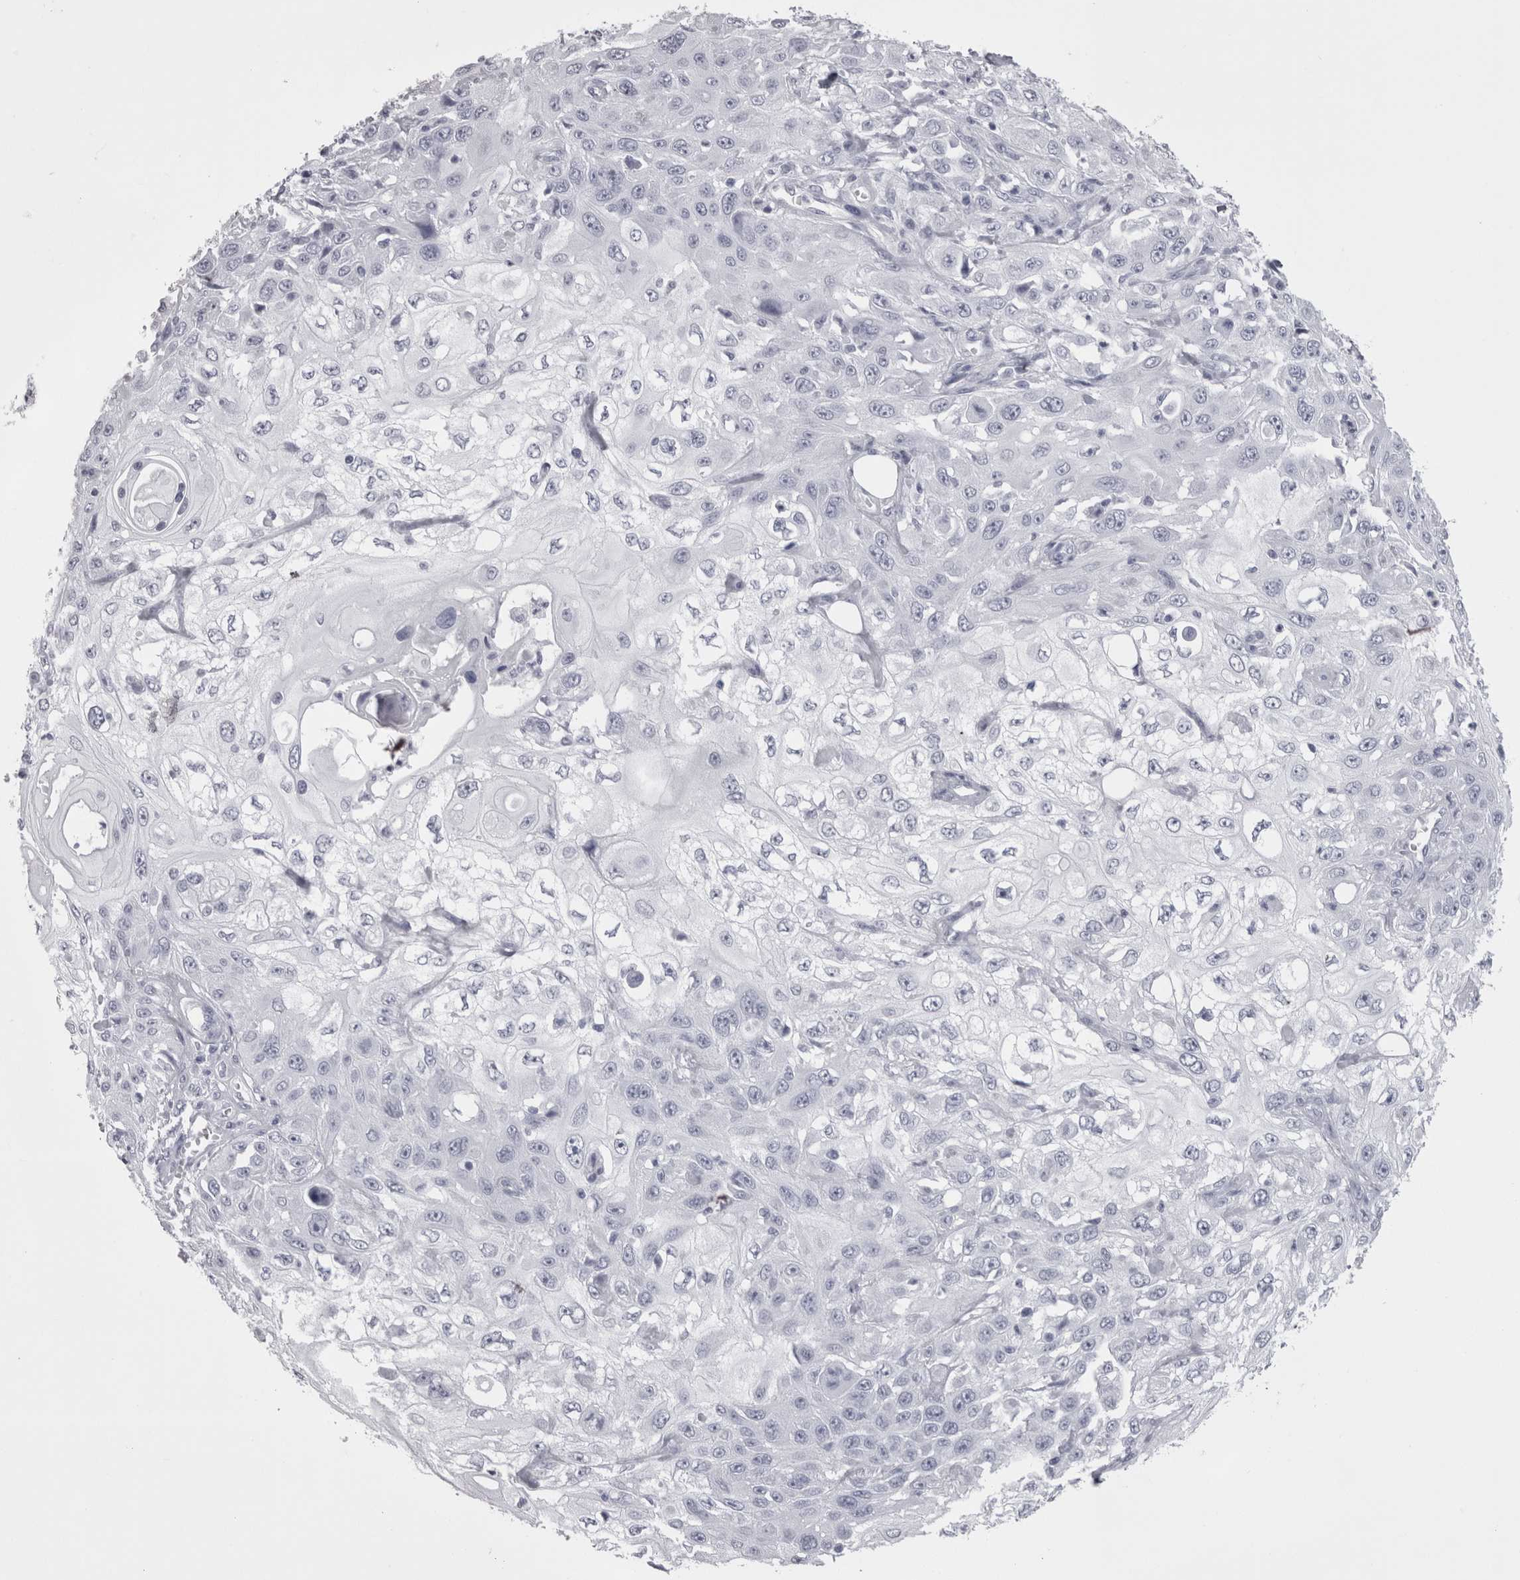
{"staining": {"intensity": "negative", "quantity": "none", "location": "none"}, "tissue": "skin cancer", "cell_type": "Tumor cells", "image_type": "cancer", "snomed": [{"axis": "morphology", "description": "Squamous cell carcinoma, NOS"}, {"axis": "topography", "description": "Skin"}], "caption": "Skin cancer was stained to show a protein in brown. There is no significant positivity in tumor cells.", "gene": "SKAP1", "patient": {"sex": "male", "age": 75}}